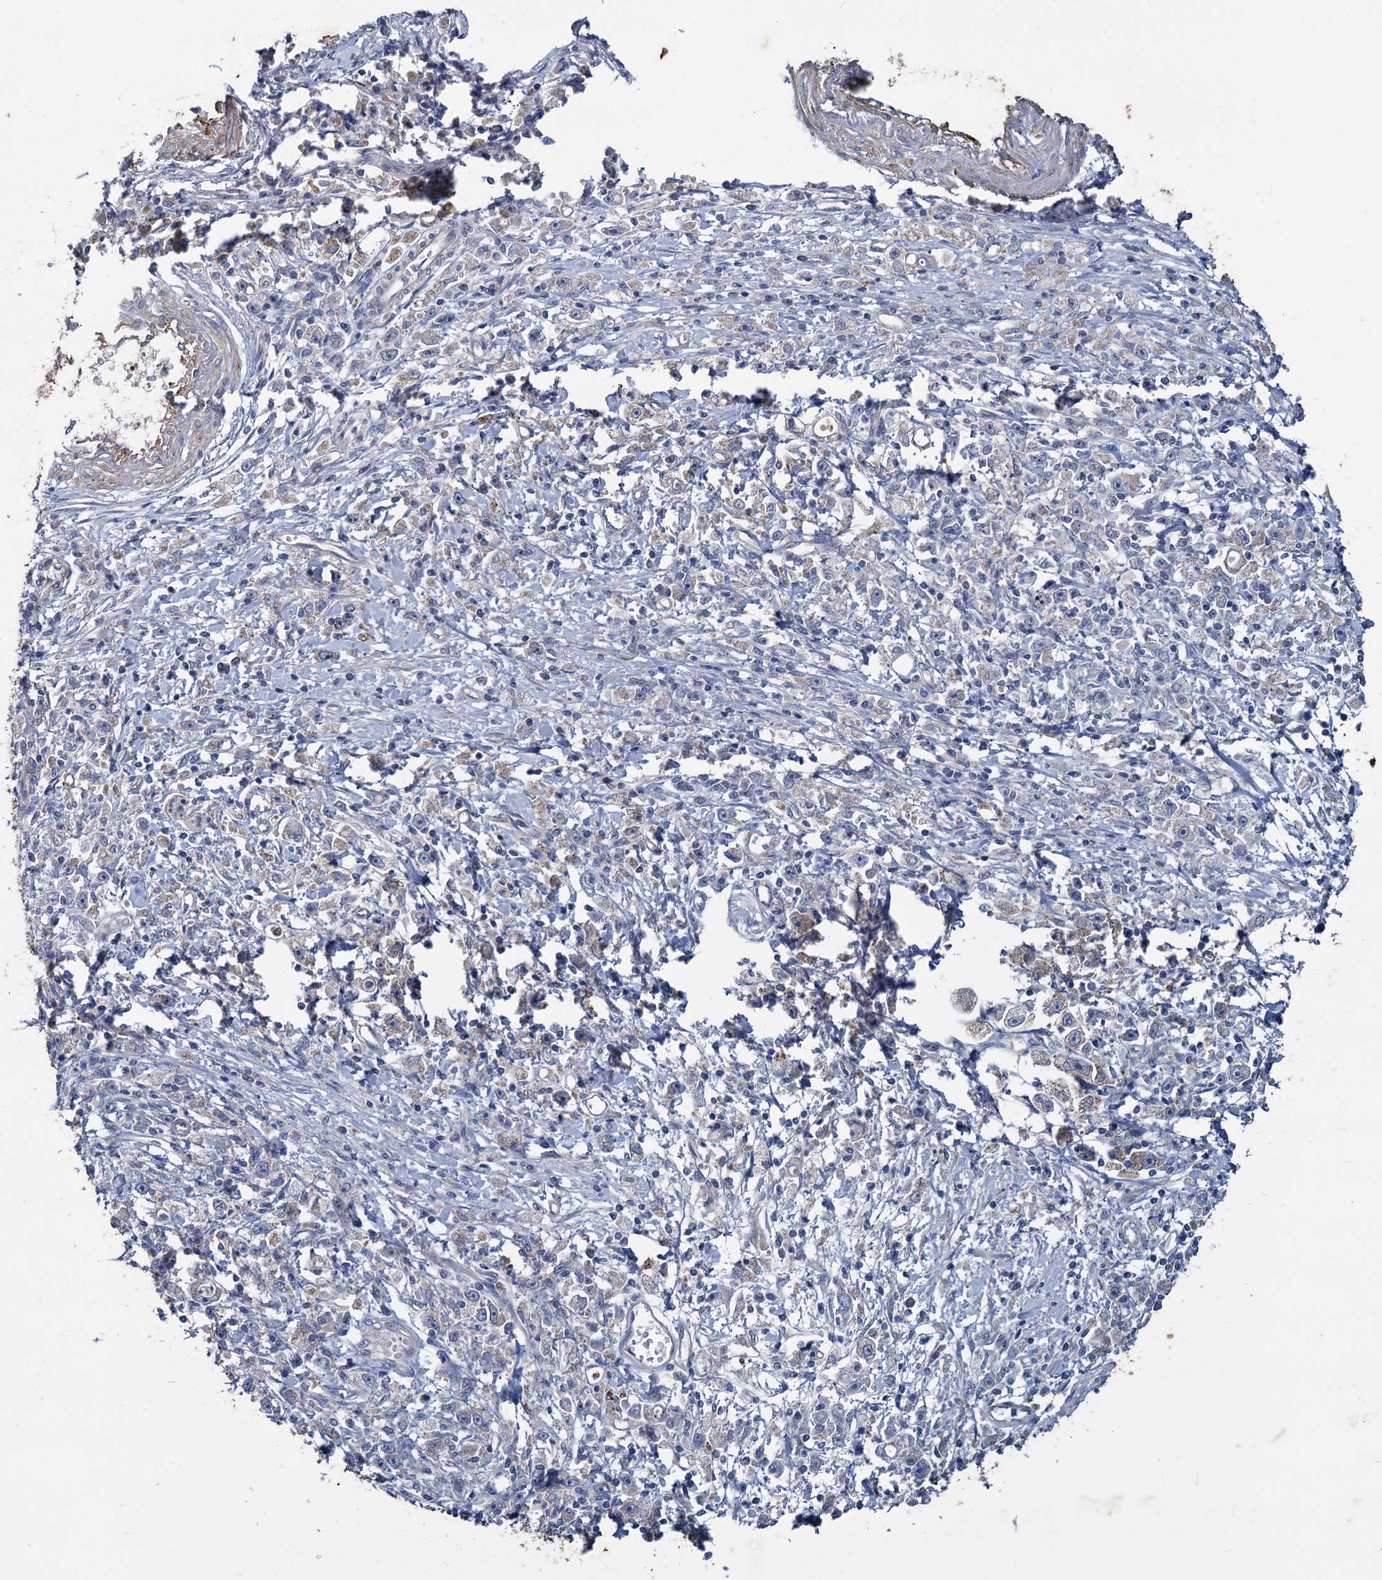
{"staining": {"intensity": "negative", "quantity": "none", "location": "none"}, "tissue": "stomach cancer", "cell_type": "Tumor cells", "image_type": "cancer", "snomed": [{"axis": "morphology", "description": "Adenocarcinoma, NOS"}, {"axis": "topography", "description": "Stomach"}], "caption": "Tumor cells are negative for protein expression in human stomach cancer (adenocarcinoma).", "gene": "SLC2A7", "patient": {"sex": "female", "age": 59}}